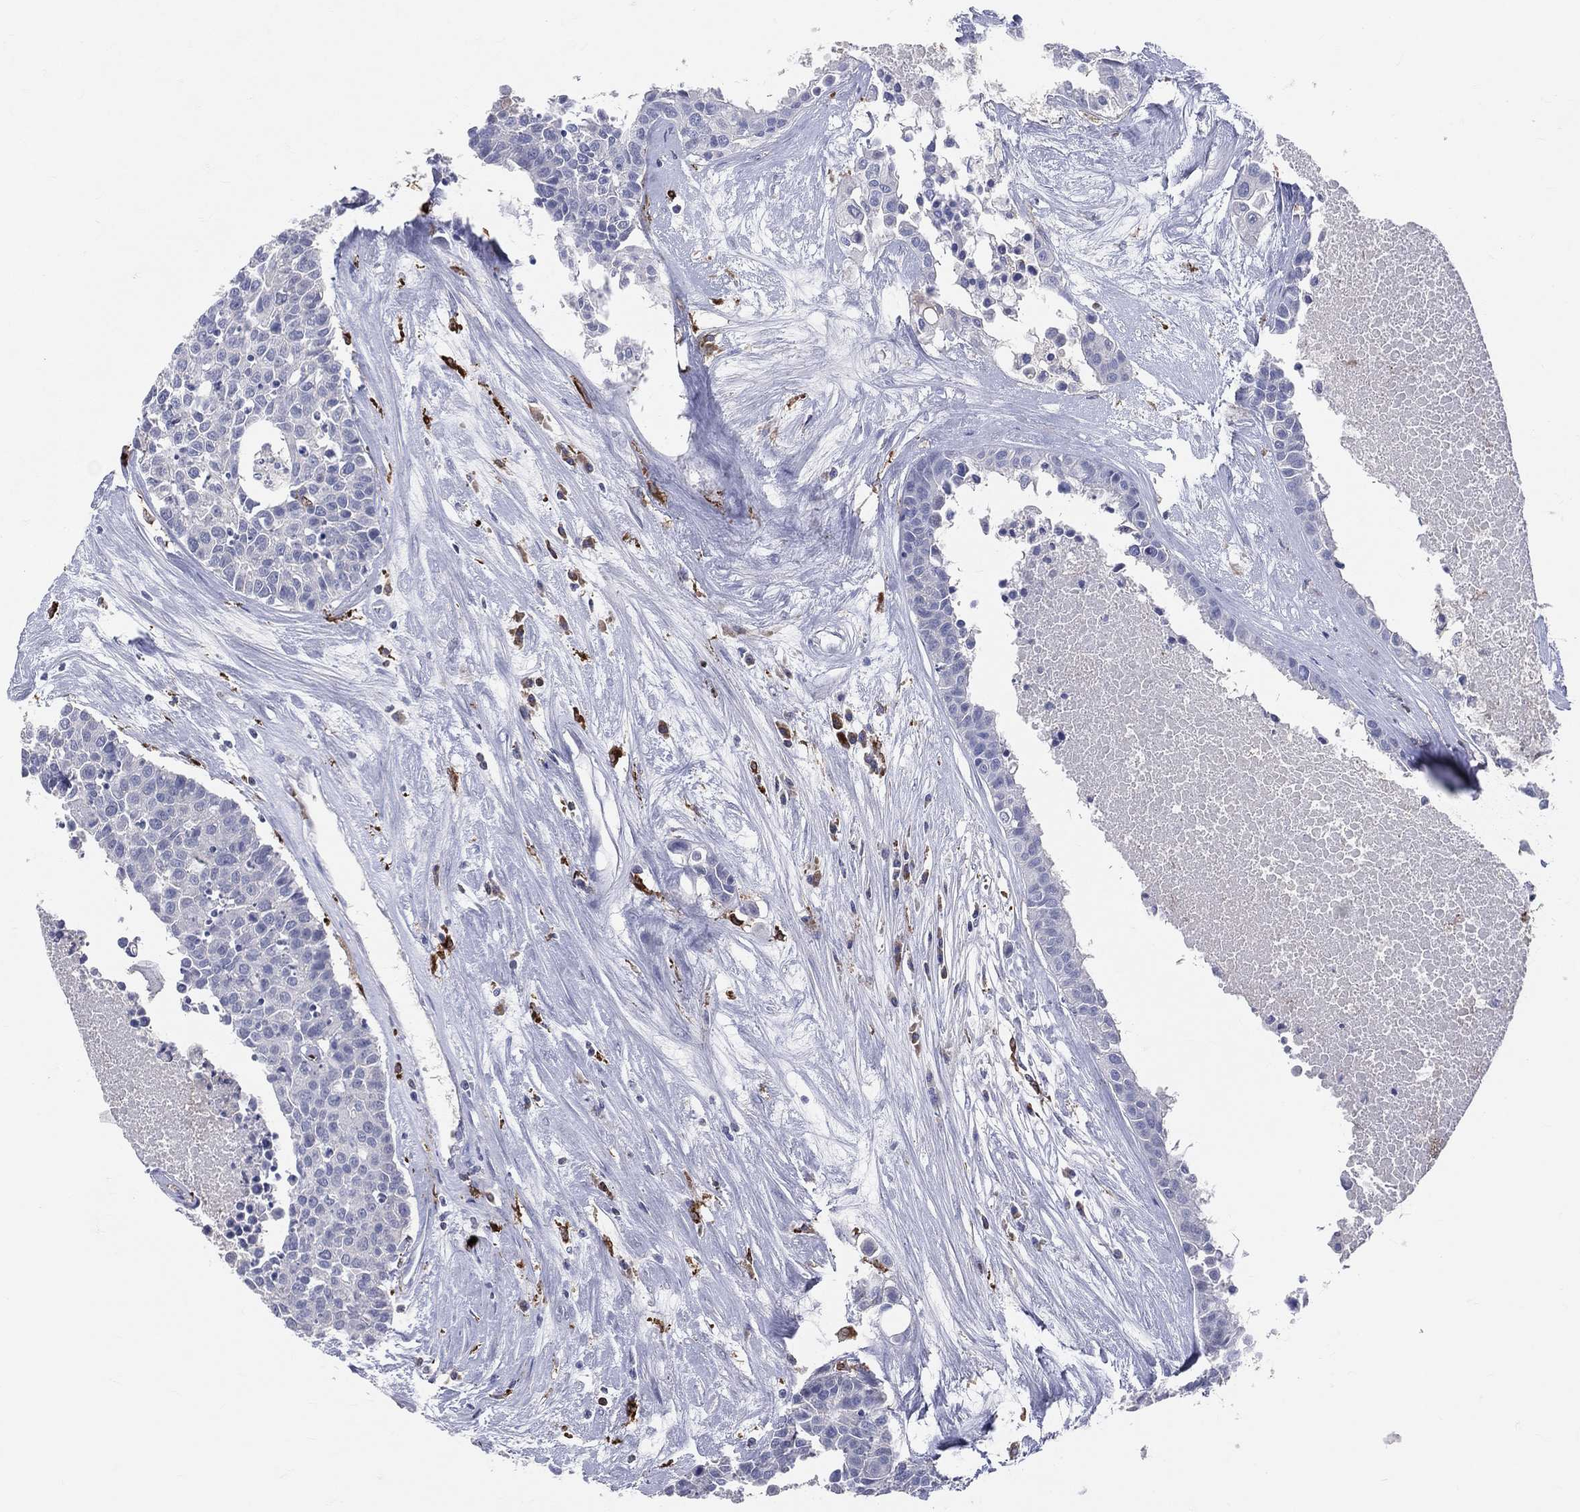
{"staining": {"intensity": "negative", "quantity": "none", "location": "none"}, "tissue": "carcinoid", "cell_type": "Tumor cells", "image_type": "cancer", "snomed": [{"axis": "morphology", "description": "Carcinoid, malignant, NOS"}, {"axis": "topography", "description": "Colon"}], "caption": "Malignant carcinoid stained for a protein using immunohistochemistry (IHC) demonstrates no positivity tumor cells.", "gene": "CD74", "patient": {"sex": "male", "age": 81}}